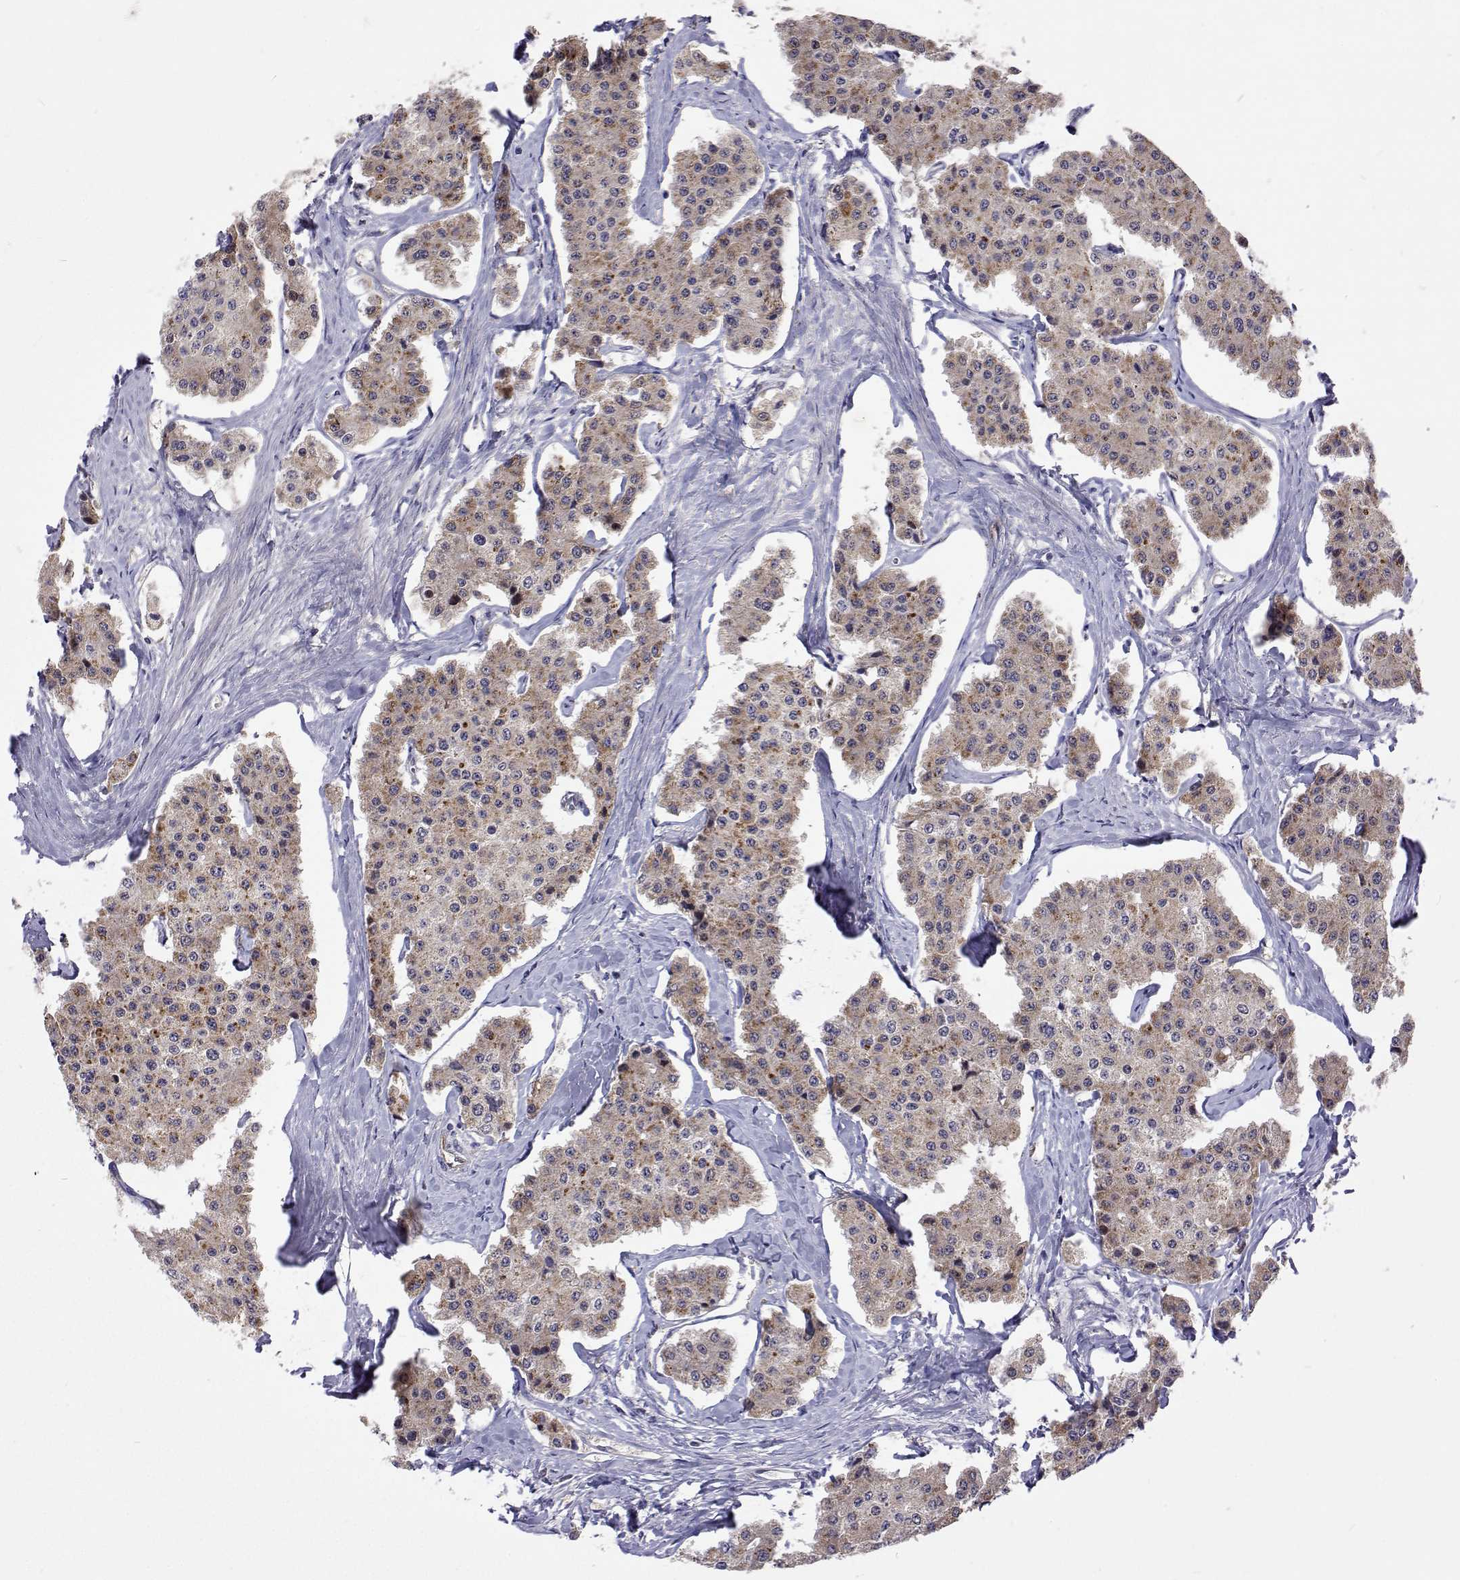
{"staining": {"intensity": "weak", "quantity": ">75%", "location": "cytoplasmic/membranous"}, "tissue": "carcinoid", "cell_type": "Tumor cells", "image_type": "cancer", "snomed": [{"axis": "morphology", "description": "Carcinoid, malignant, NOS"}, {"axis": "topography", "description": "Small intestine"}], "caption": "Human carcinoid stained with a brown dye displays weak cytoplasmic/membranous positive staining in approximately >75% of tumor cells.", "gene": "DHTKD1", "patient": {"sex": "female", "age": 65}}